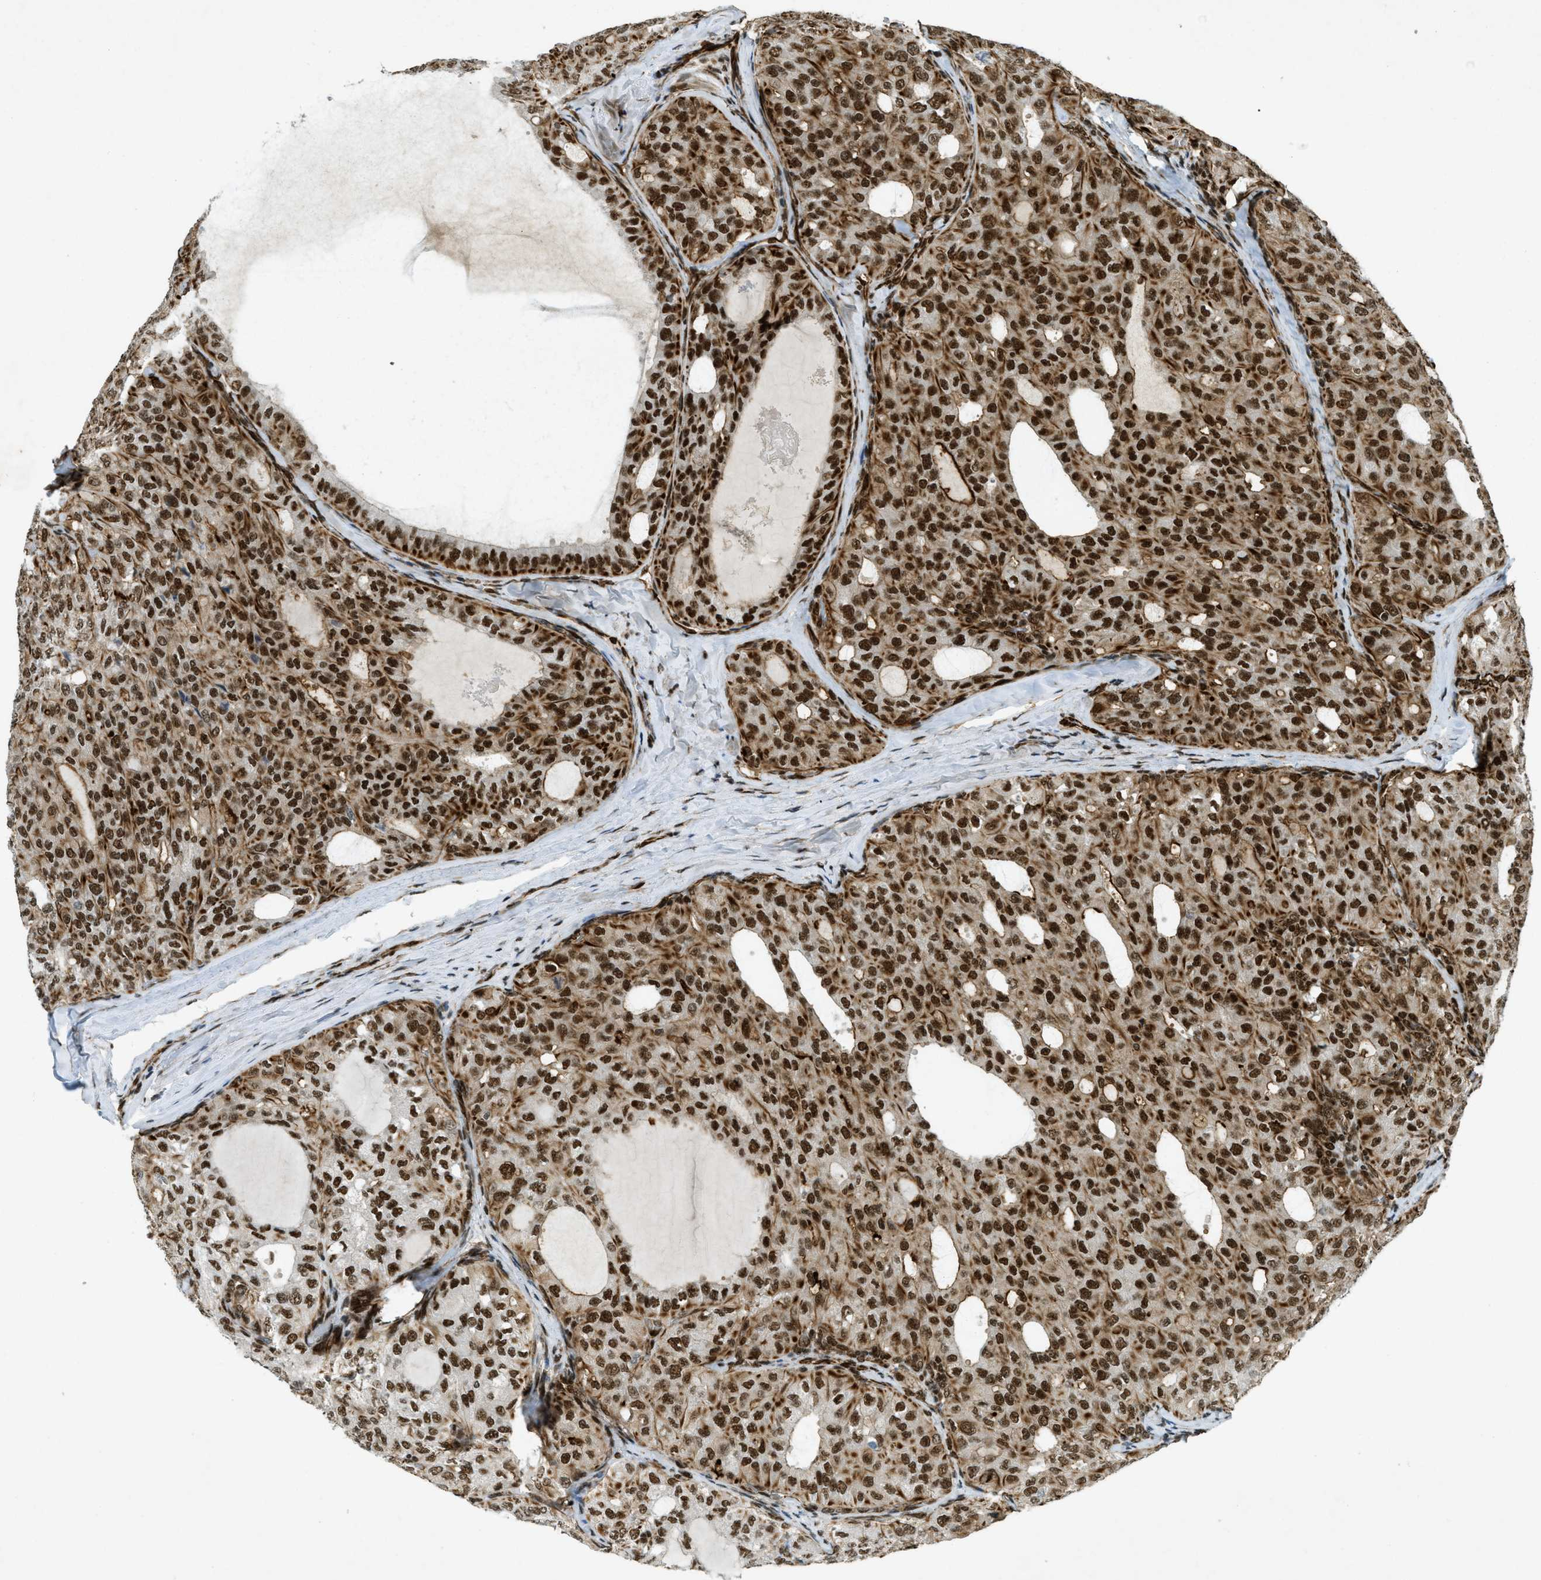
{"staining": {"intensity": "strong", "quantity": ">75%", "location": "nuclear"}, "tissue": "thyroid cancer", "cell_type": "Tumor cells", "image_type": "cancer", "snomed": [{"axis": "morphology", "description": "Follicular adenoma carcinoma, NOS"}, {"axis": "topography", "description": "Thyroid gland"}], "caption": "Approximately >75% of tumor cells in human thyroid follicular adenoma carcinoma reveal strong nuclear protein expression as visualized by brown immunohistochemical staining.", "gene": "ZFR", "patient": {"sex": "male", "age": 75}}